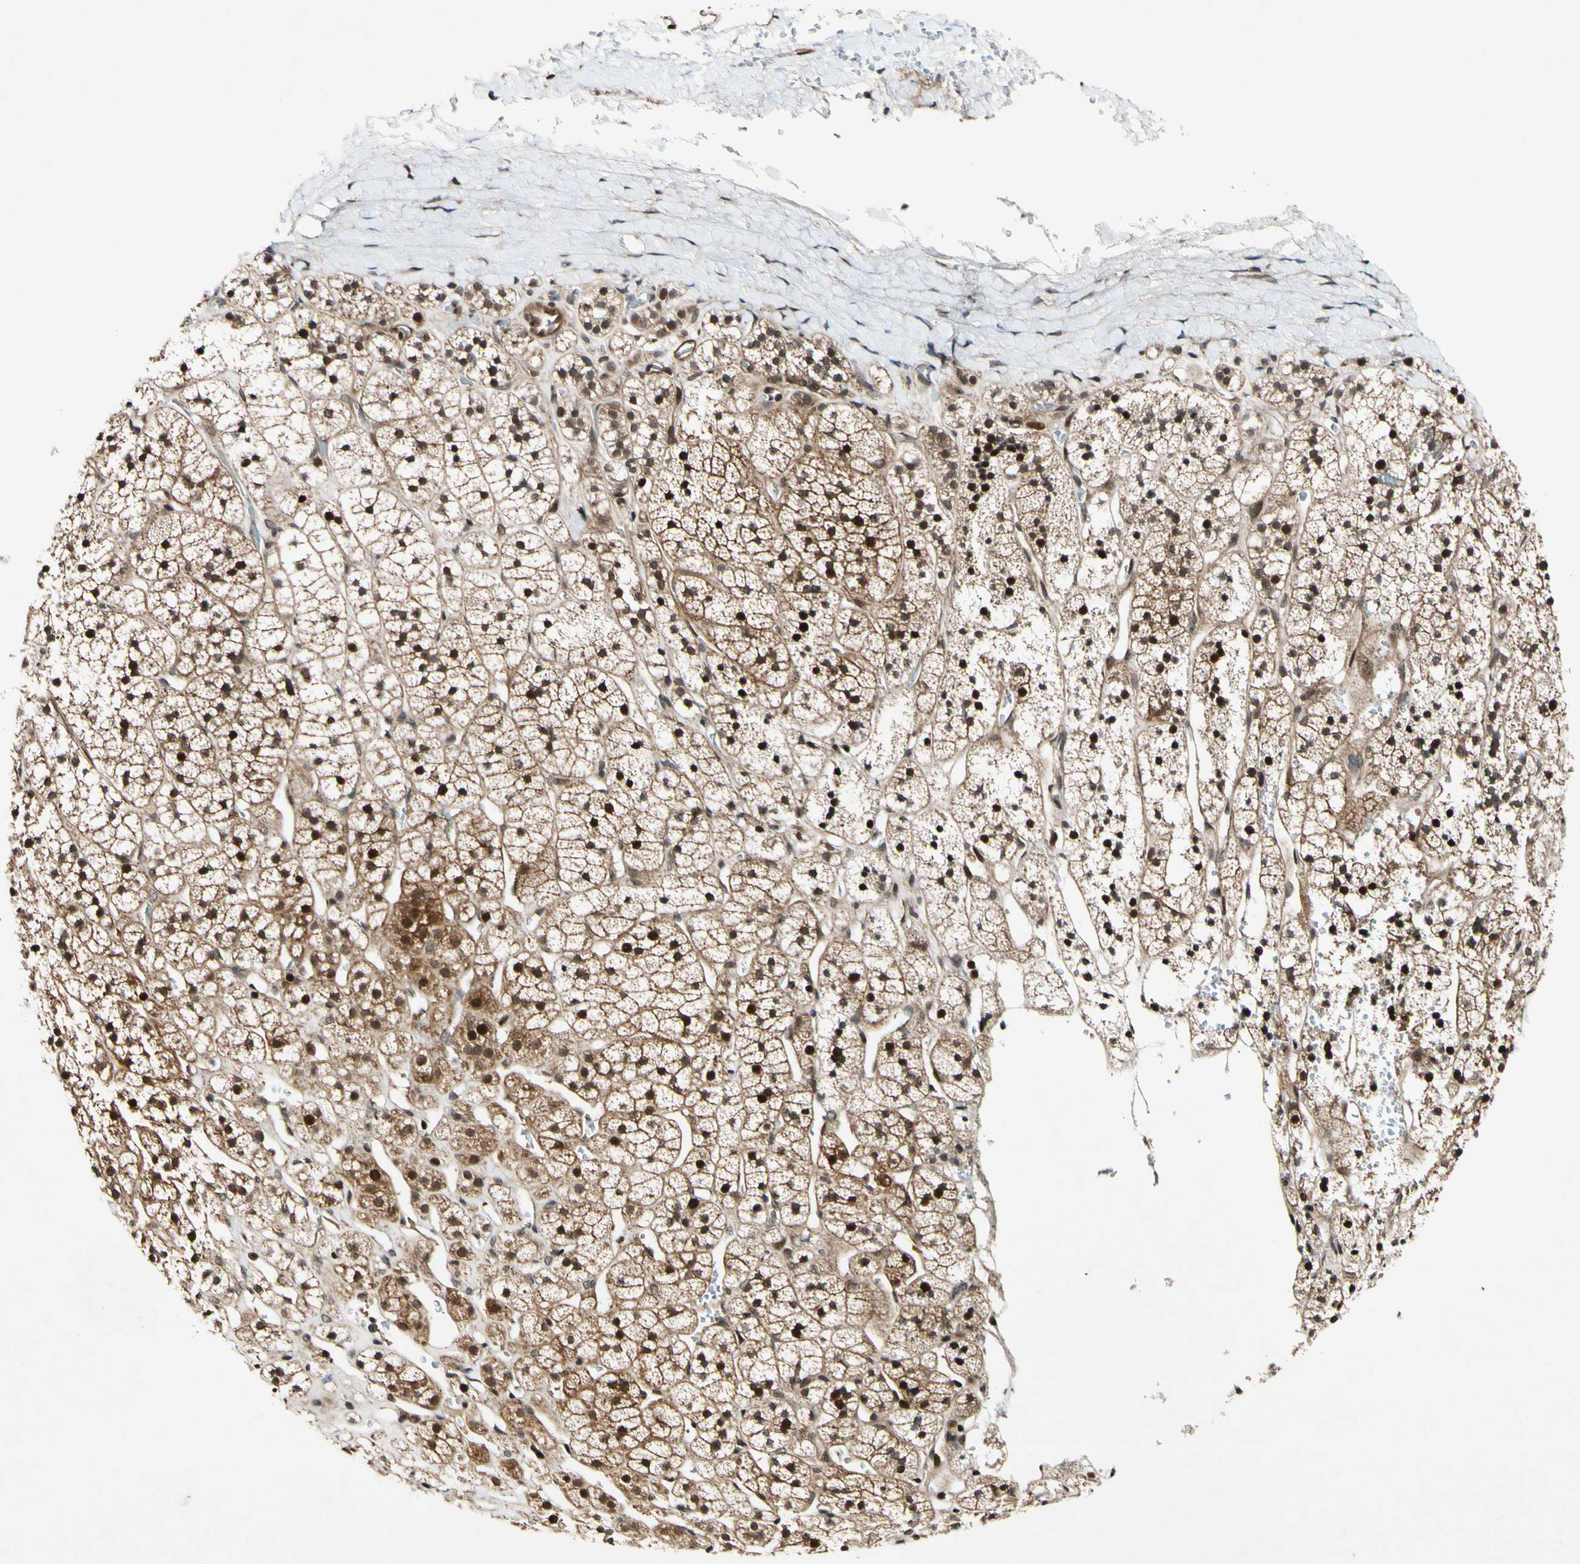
{"staining": {"intensity": "strong", "quantity": ">75%", "location": "cytoplasmic/membranous,nuclear"}, "tissue": "adrenal gland", "cell_type": "Glandular cells", "image_type": "normal", "snomed": [{"axis": "morphology", "description": "Normal tissue, NOS"}, {"axis": "topography", "description": "Adrenal gland"}], "caption": "Protein staining displays strong cytoplasmic/membranous,nuclear positivity in about >75% of glandular cells in unremarkable adrenal gland. (DAB = brown stain, brightfield microscopy at high magnification).", "gene": "CSNK1E", "patient": {"sex": "male", "age": 56}}